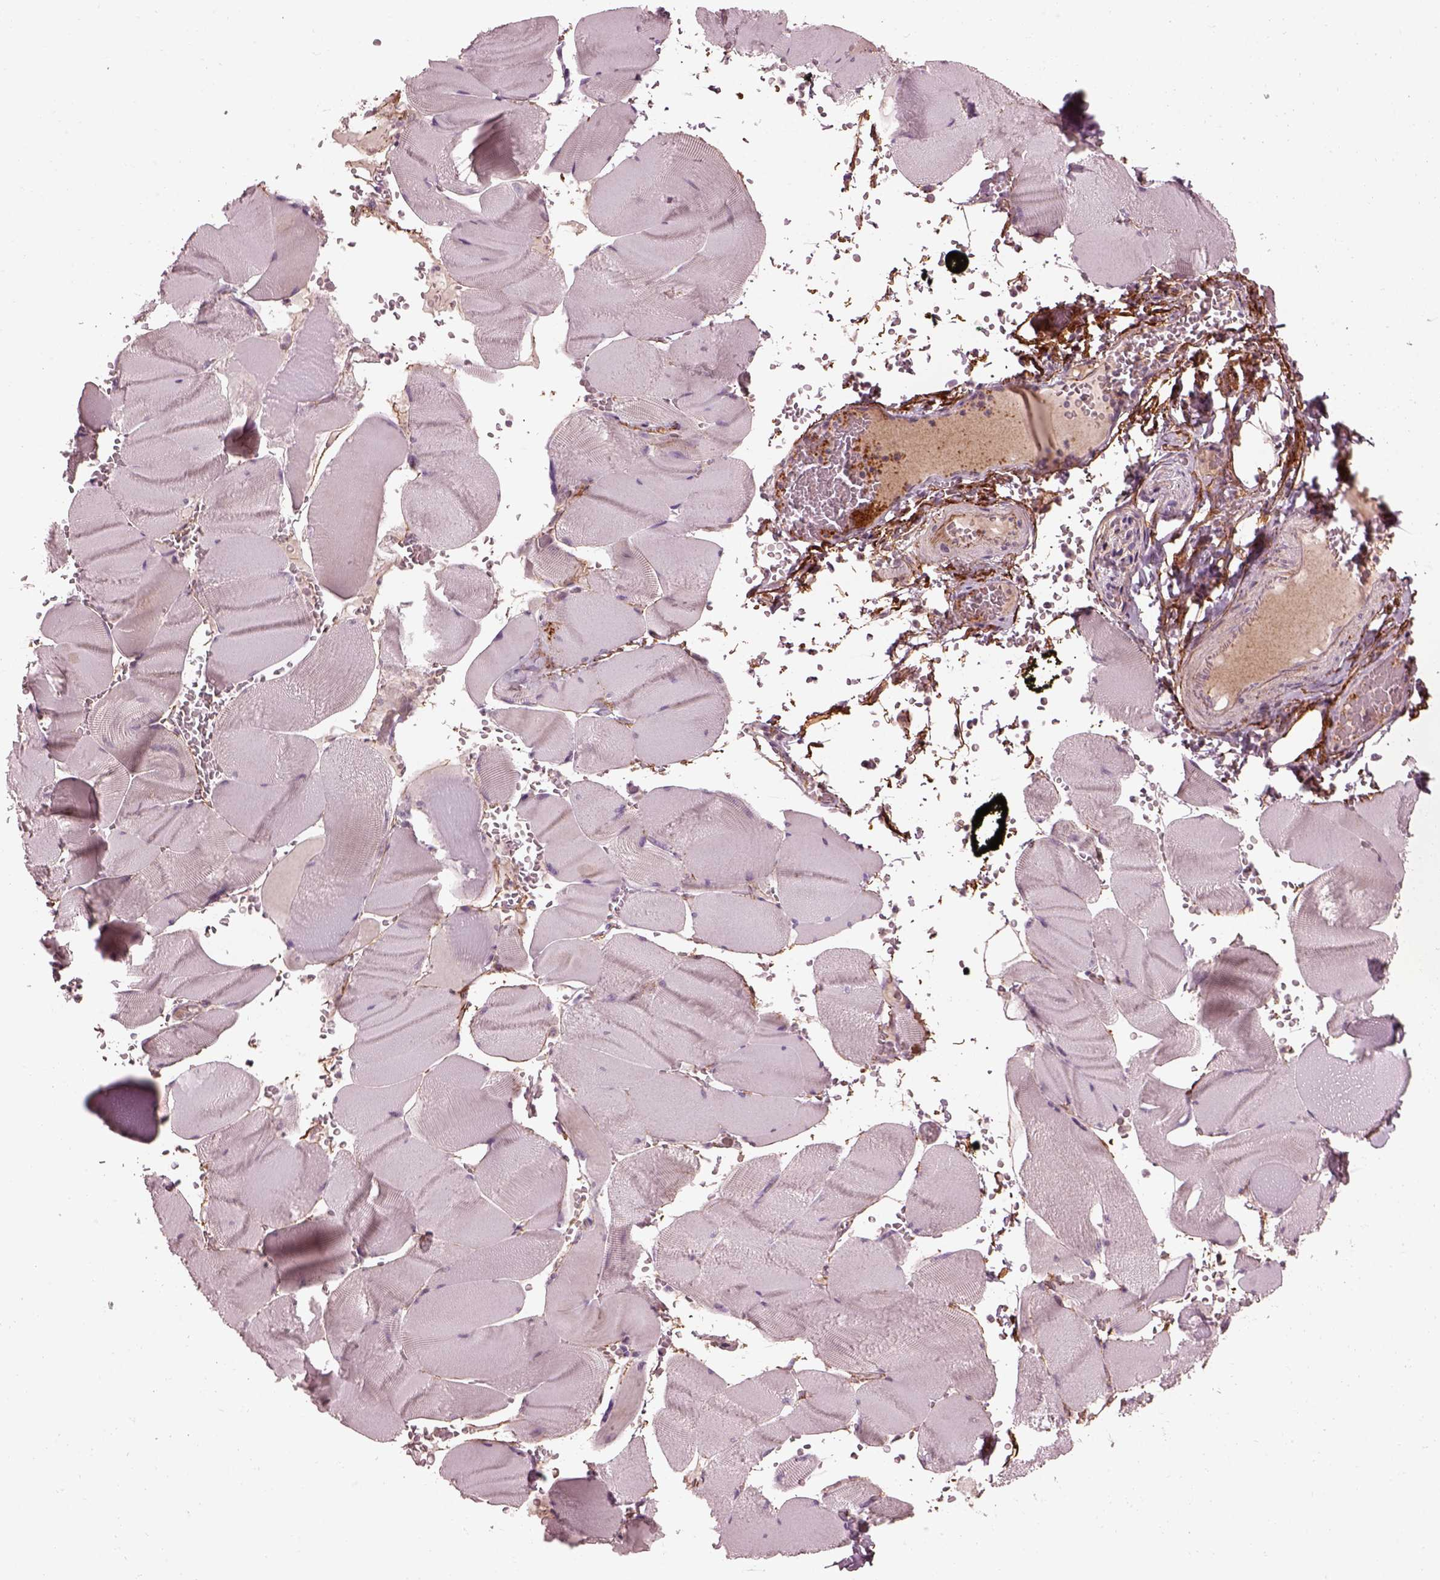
{"staining": {"intensity": "negative", "quantity": "none", "location": "none"}, "tissue": "skeletal muscle", "cell_type": "Myocytes", "image_type": "normal", "snomed": [{"axis": "morphology", "description": "Normal tissue, NOS"}, {"axis": "topography", "description": "Skeletal muscle"}], "caption": "There is no significant positivity in myocytes of skeletal muscle. (Stains: DAB IHC with hematoxylin counter stain, Microscopy: brightfield microscopy at high magnification).", "gene": "EFEMP1", "patient": {"sex": "male", "age": 56}}